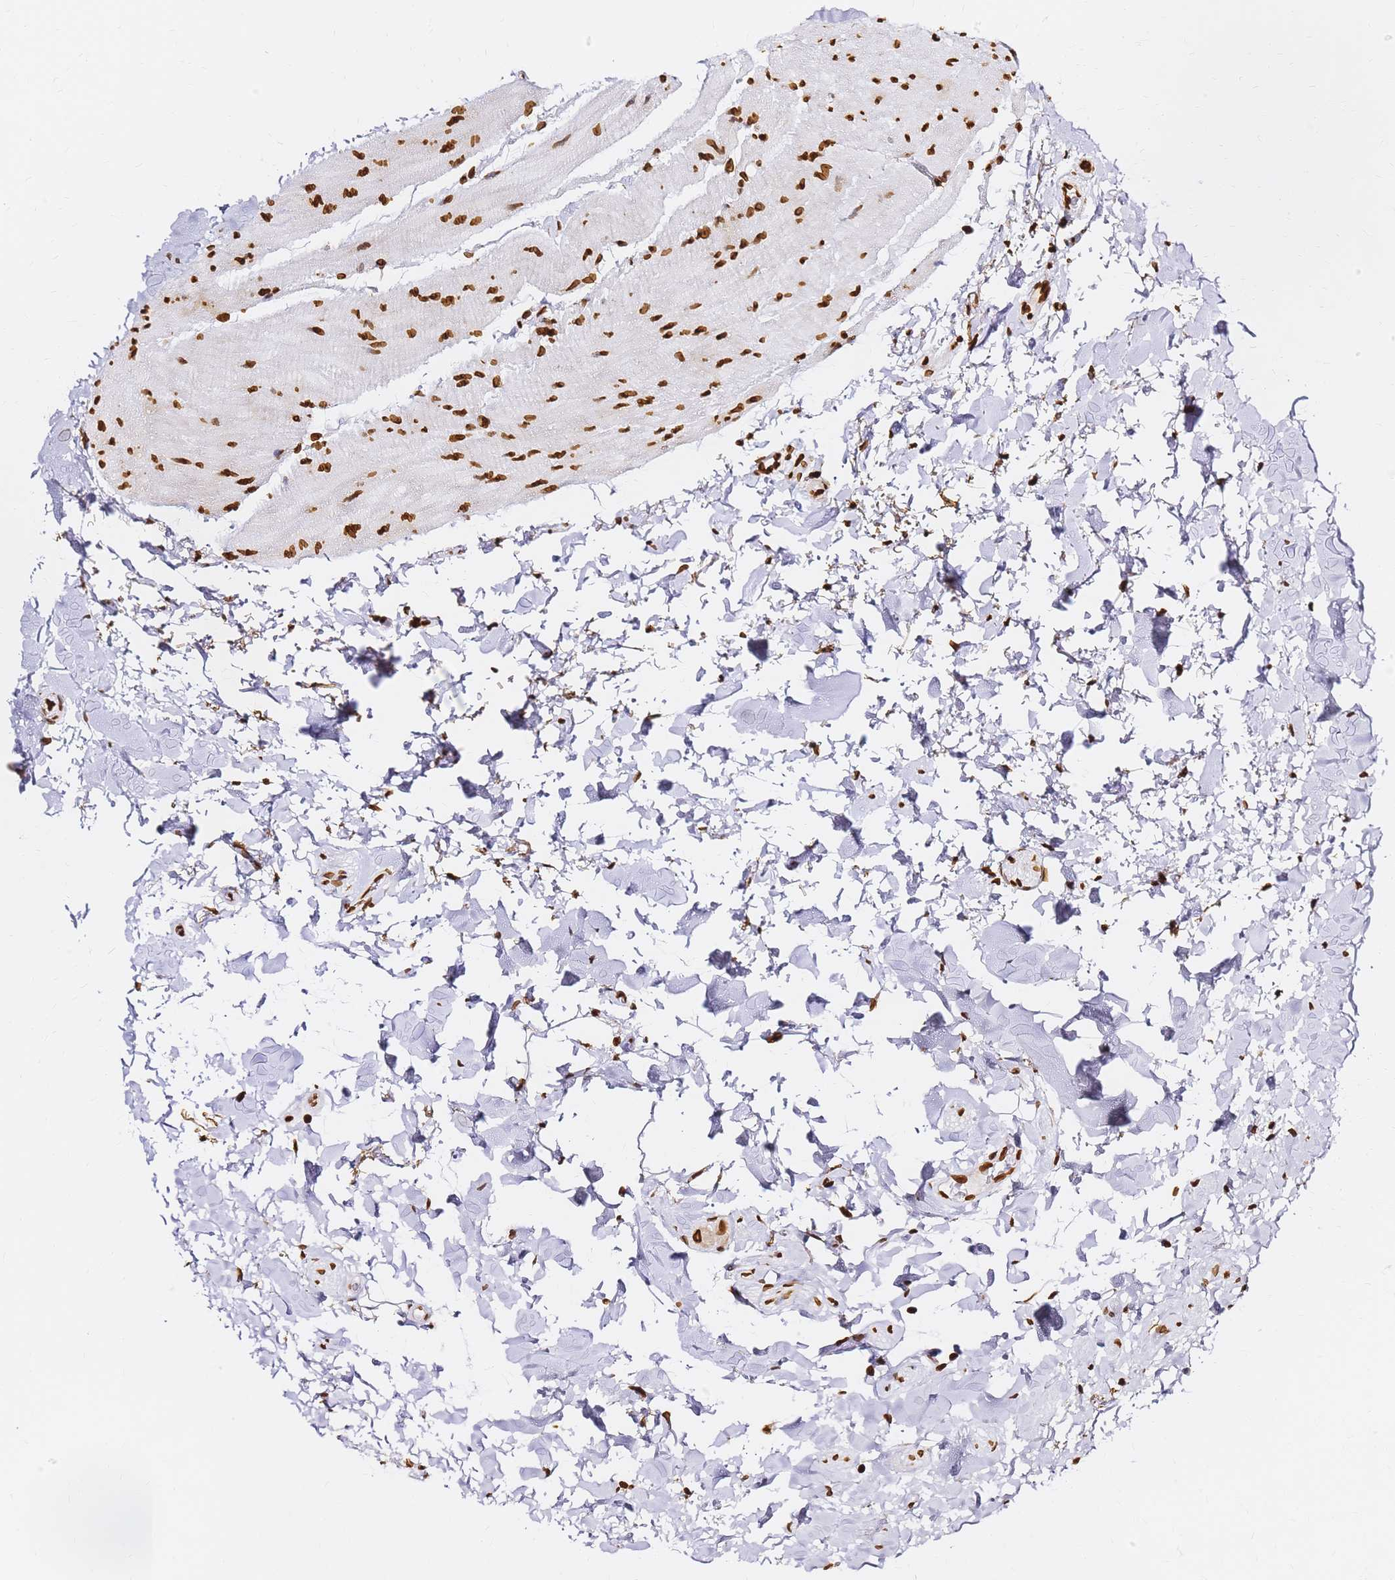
{"staining": {"intensity": "moderate", "quantity": ">75%", "location": "nuclear"}, "tissue": "colon", "cell_type": "Endothelial cells", "image_type": "normal", "snomed": [{"axis": "morphology", "description": "Normal tissue, NOS"}, {"axis": "topography", "description": "Colon"}], "caption": "Immunohistochemical staining of unremarkable human colon reveals medium levels of moderate nuclear expression in about >75% of endothelial cells. The staining is performed using DAB (3,3'-diaminobenzidine) brown chromogen to label protein expression. The nuclei are counter-stained blue using hematoxylin.", "gene": "C6orf141", "patient": {"sex": "female", "age": 82}}